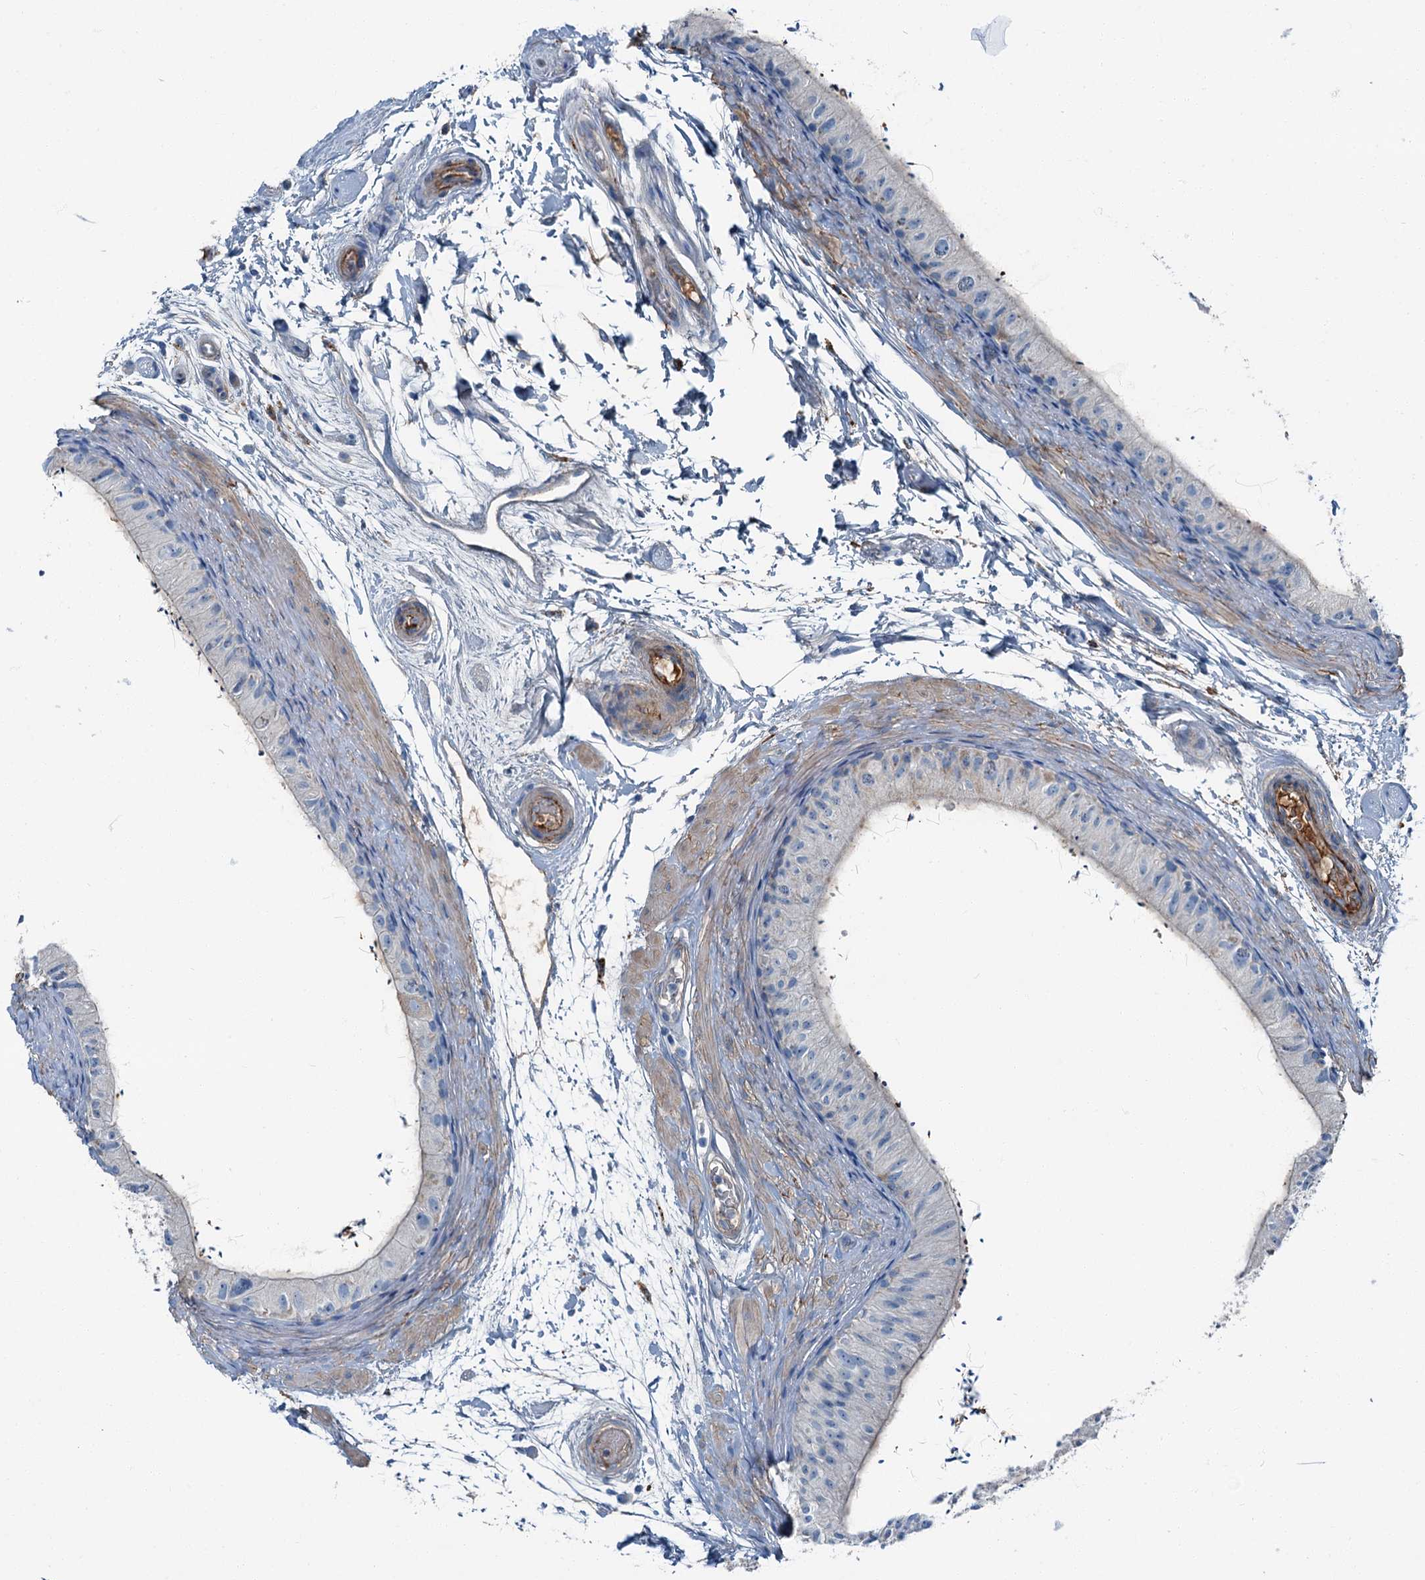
{"staining": {"intensity": "moderate", "quantity": "<25%", "location": "cytoplasmic/membranous"}, "tissue": "epididymis", "cell_type": "Glandular cells", "image_type": "normal", "snomed": [{"axis": "morphology", "description": "Normal tissue, NOS"}, {"axis": "topography", "description": "Epididymis"}], "caption": "Protein staining reveals moderate cytoplasmic/membranous positivity in about <25% of glandular cells in unremarkable epididymis.", "gene": "AXL", "patient": {"sex": "male", "age": 50}}